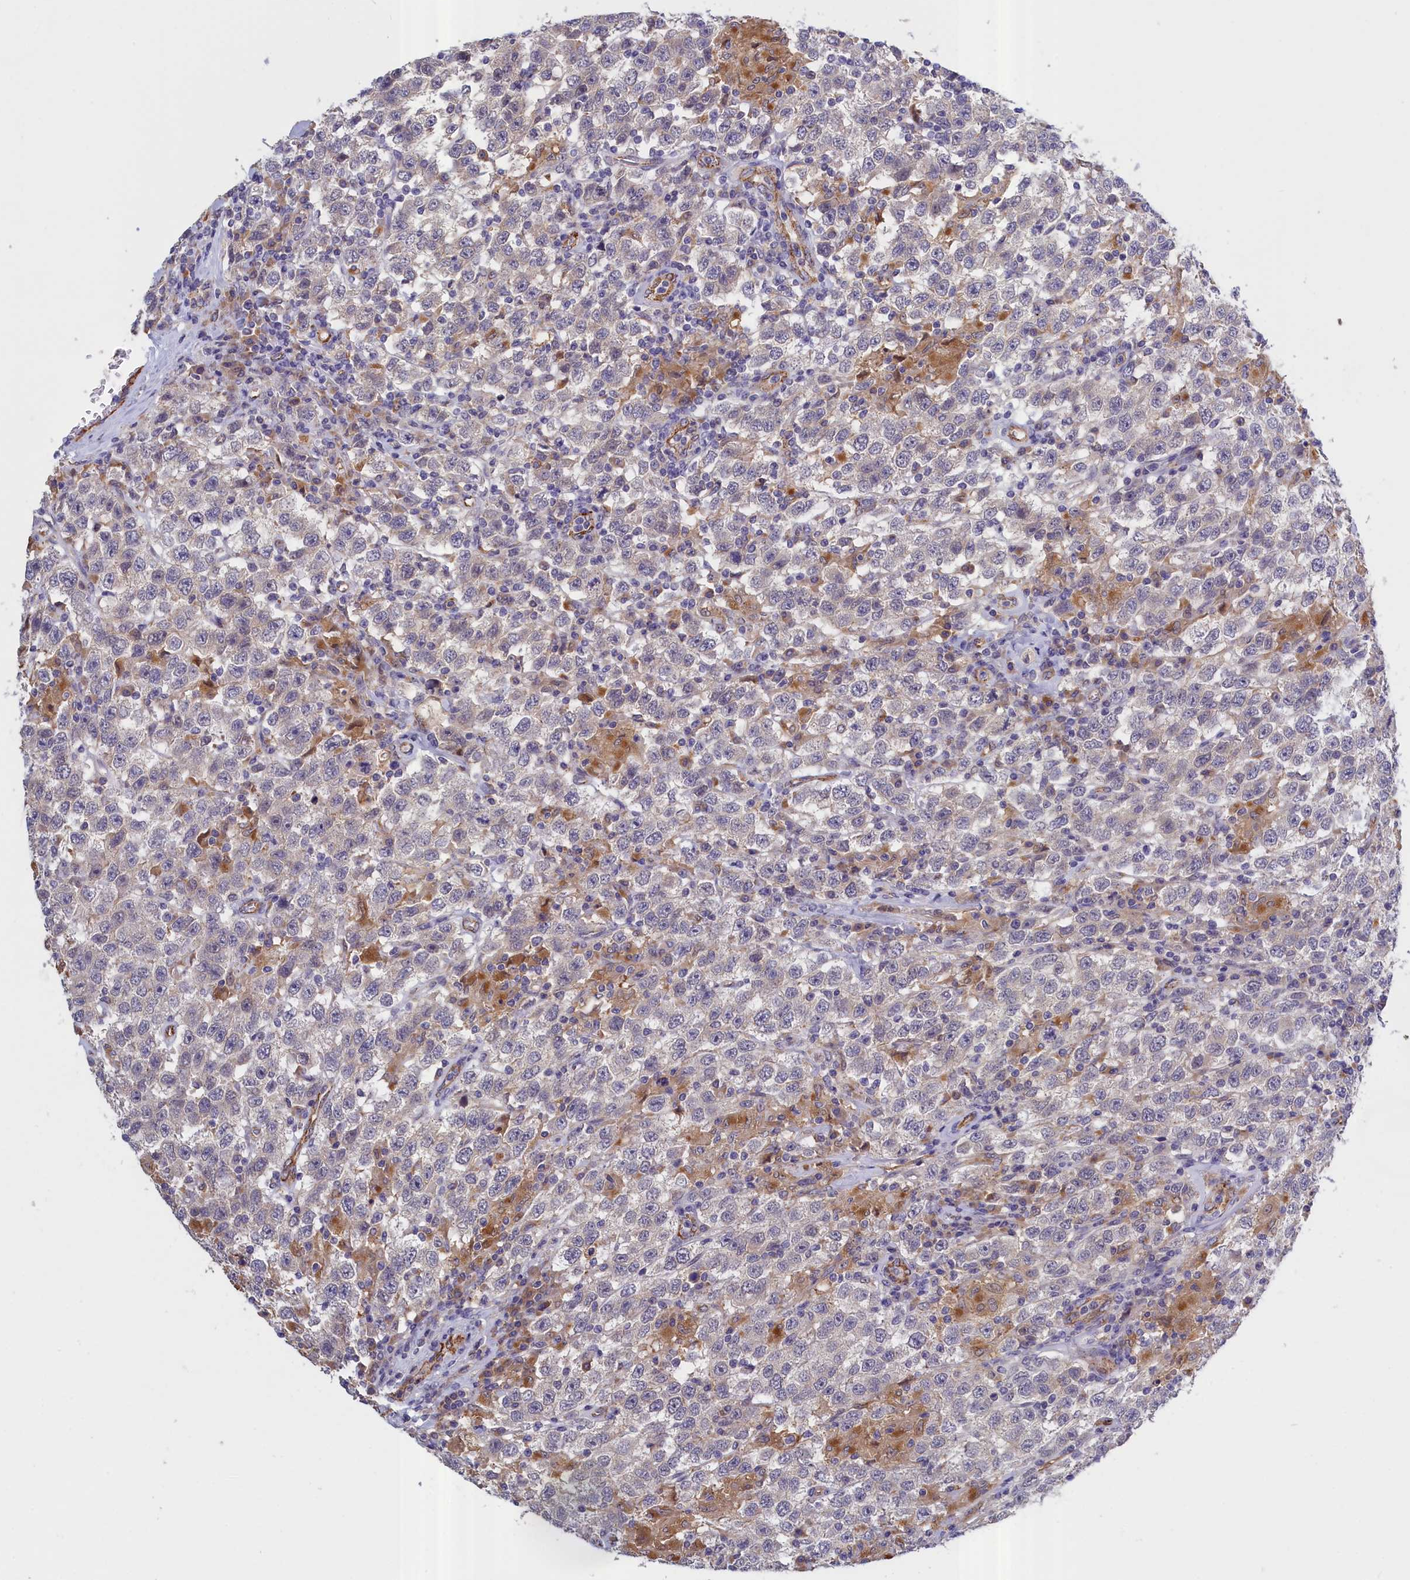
{"staining": {"intensity": "negative", "quantity": "none", "location": "none"}, "tissue": "testis cancer", "cell_type": "Tumor cells", "image_type": "cancer", "snomed": [{"axis": "morphology", "description": "Seminoma, NOS"}, {"axis": "topography", "description": "Testis"}], "caption": "The histopathology image reveals no significant expression in tumor cells of testis seminoma.", "gene": "COL19A1", "patient": {"sex": "male", "age": 41}}